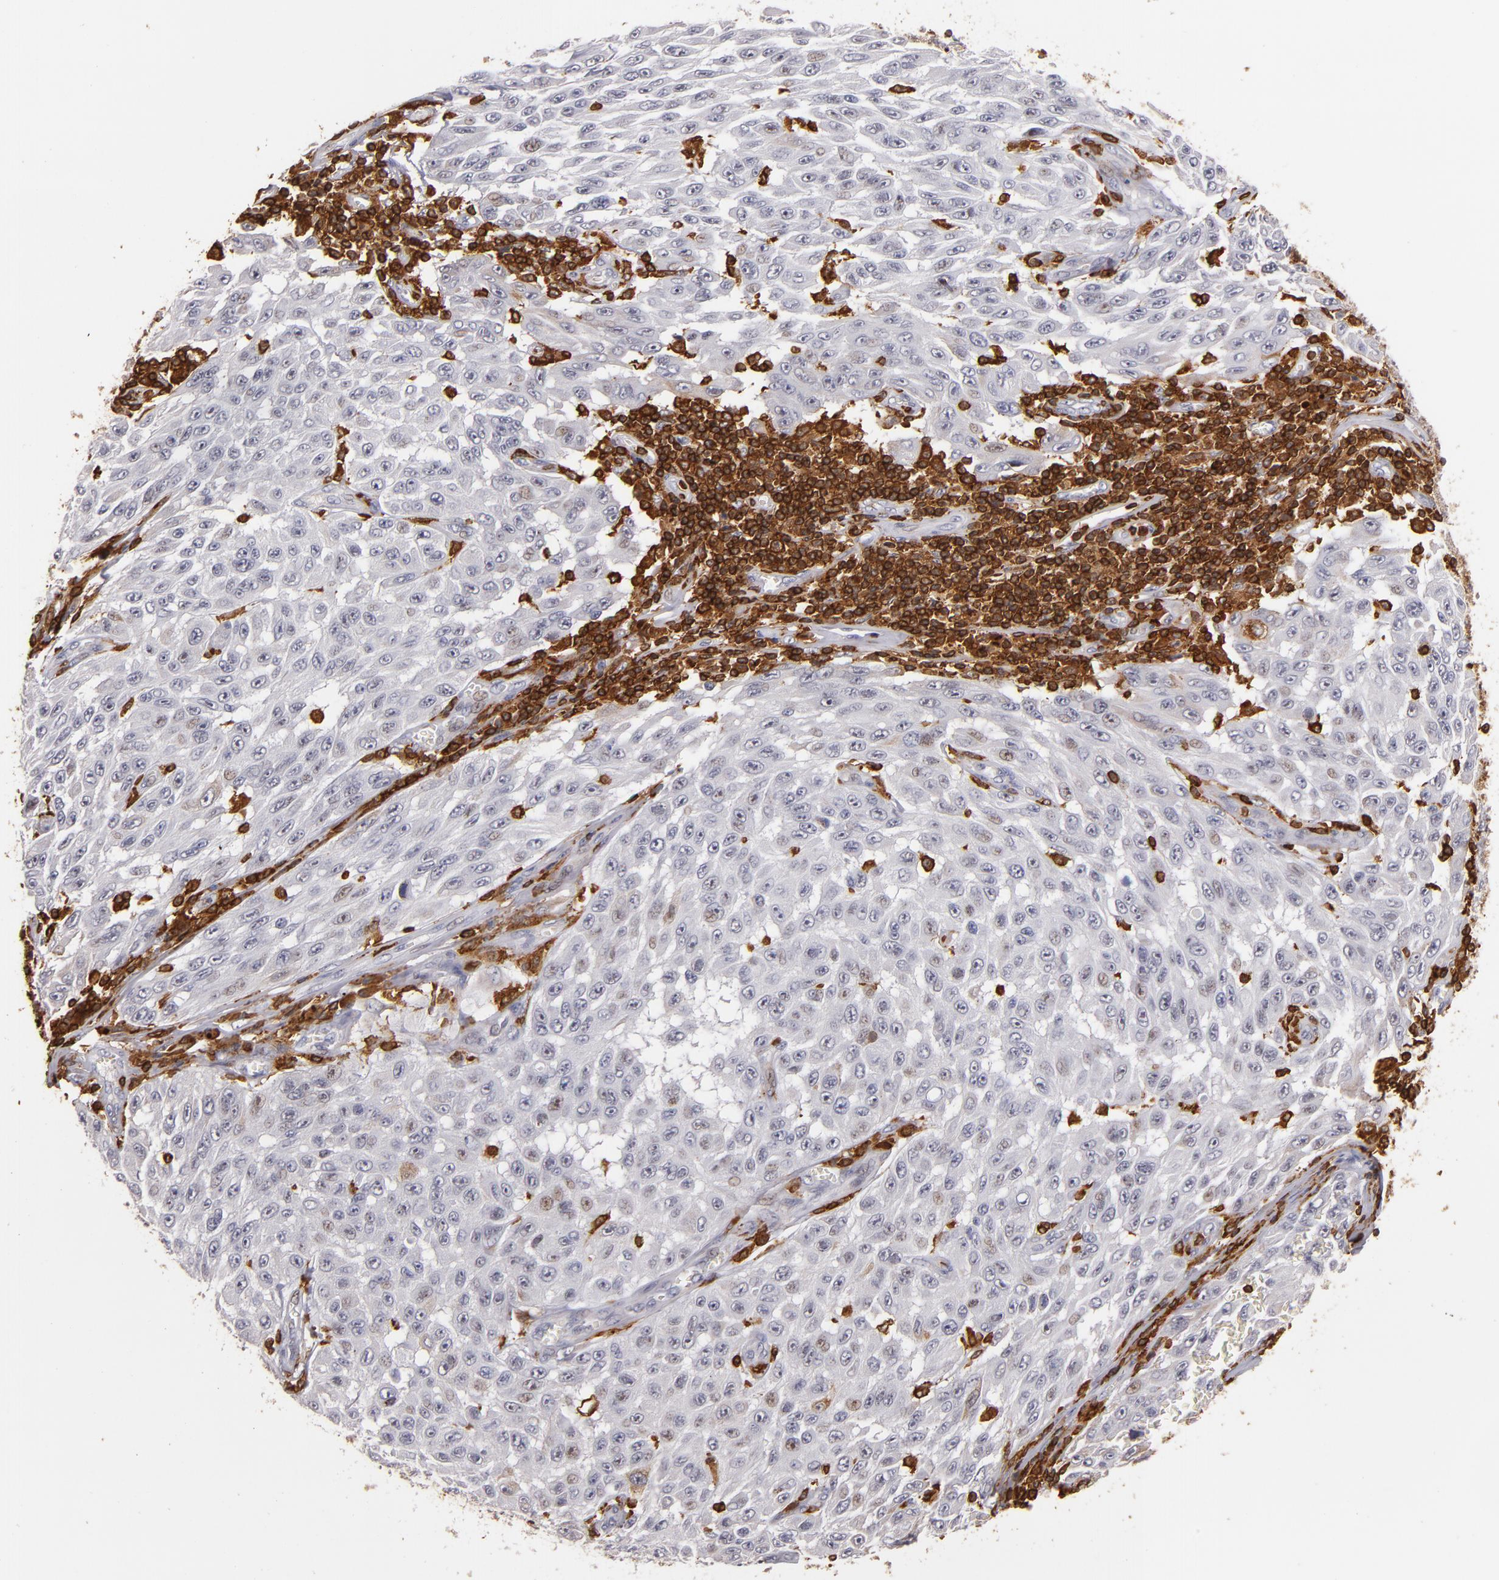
{"staining": {"intensity": "weak", "quantity": "<25%", "location": "cytoplasmic/membranous,nuclear"}, "tissue": "melanoma", "cell_type": "Tumor cells", "image_type": "cancer", "snomed": [{"axis": "morphology", "description": "Malignant melanoma, NOS"}, {"axis": "topography", "description": "Skin"}], "caption": "The IHC image has no significant staining in tumor cells of malignant melanoma tissue.", "gene": "WAS", "patient": {"sex": "male", "age": 30}}